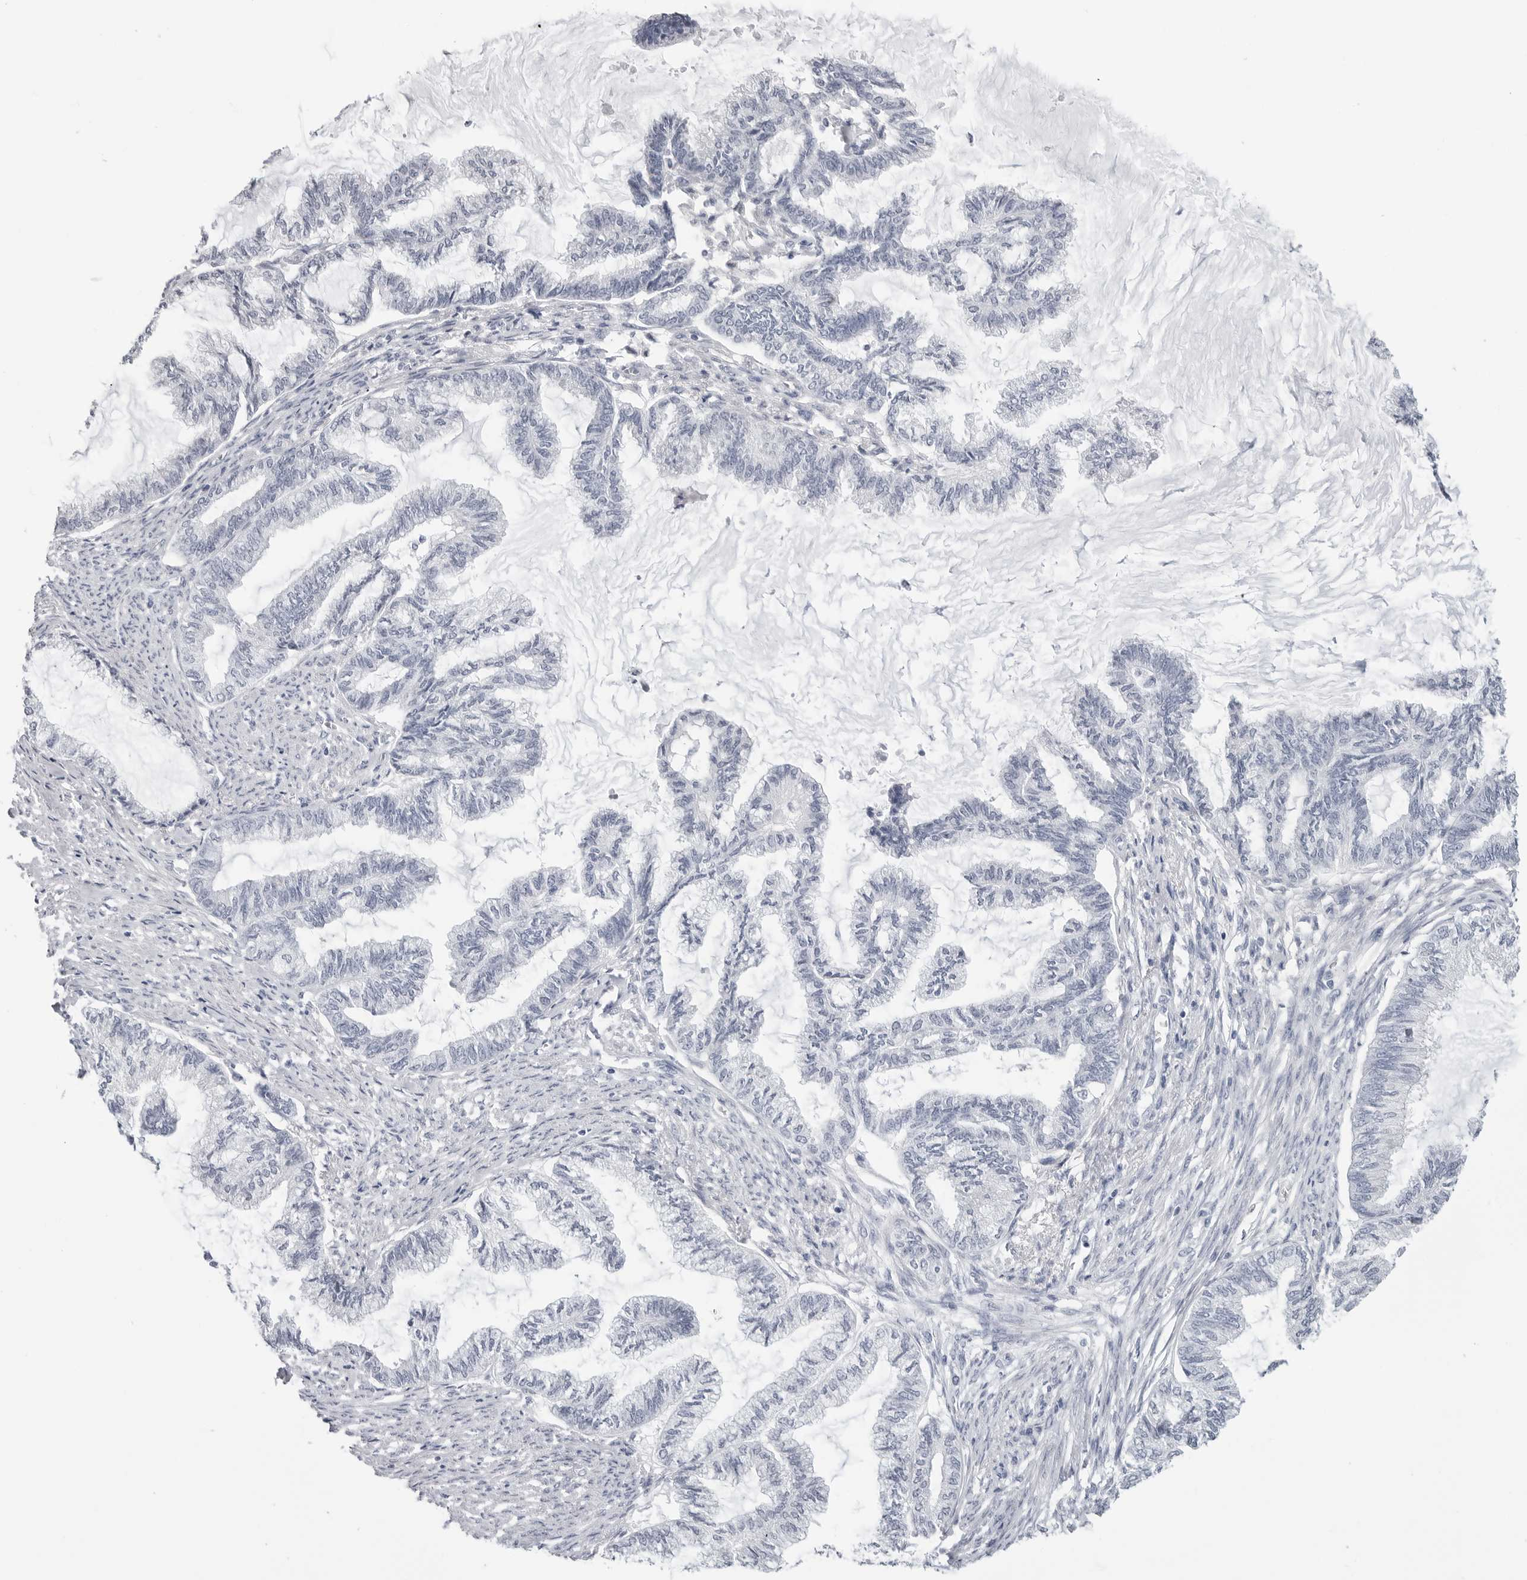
{"staining": {"intensity": "negative", "quantity": "none", "location": "none"}, "tissue": "endometrial cancer", "cell_type": "Tumor cells", "image_type": "cancer", "snomed": [{"axis": "morphology", "description": "Adenocarcinoma, NOS"}, {"axis": "topography", "description": "Endometrium"}], "caption": "The immunohistochemistry (IHC) histopathology image has no significant expression in tumor cells of endometrial cancer tissue. (DAB (3,3'-diaminobenzidine) immunohistochemistry (IHC) with hematoxylin counter stain).", "gene": "PGA3", "patient": {"sex": "female", "age": 86}}